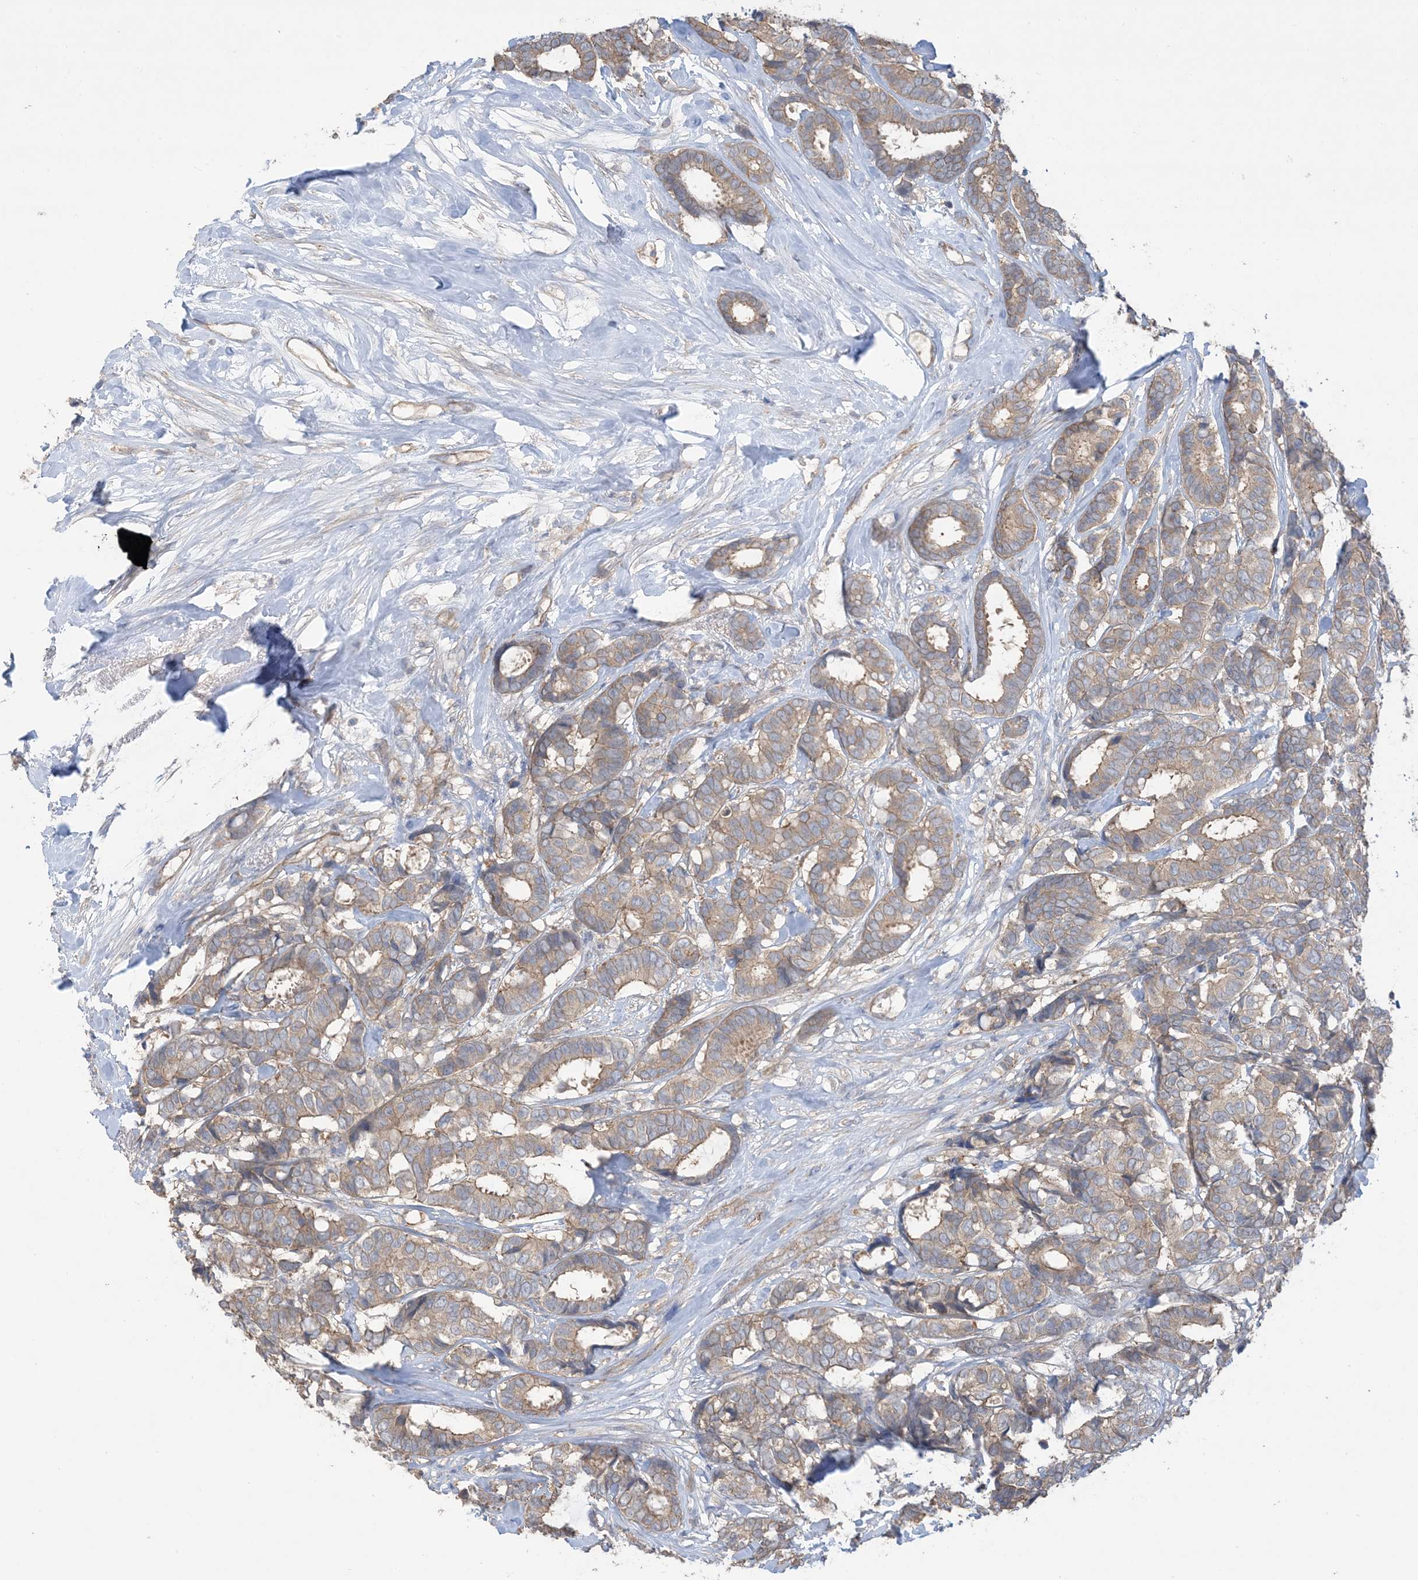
{"staining": {"intensity": "weak", "quantity": ">75%", "location": "cytoplasmic/membranous"}, "tissue": "breast cancer", "cell_type": "Tumor cells", "image_type": "cancer", "snomed": [{"axis": "morphology", "description": "Duct carcinoma"}, {"axis": "topography", "description": "Breast"}], "caption": "Protein staining of breast invasive ductal carcinoma tissue exhibits weak cytoplasmic/membranous positivity in about >75% of tumor cells.", "gene": "CCNY", "patient": {"sex": "female", "age": 87}}